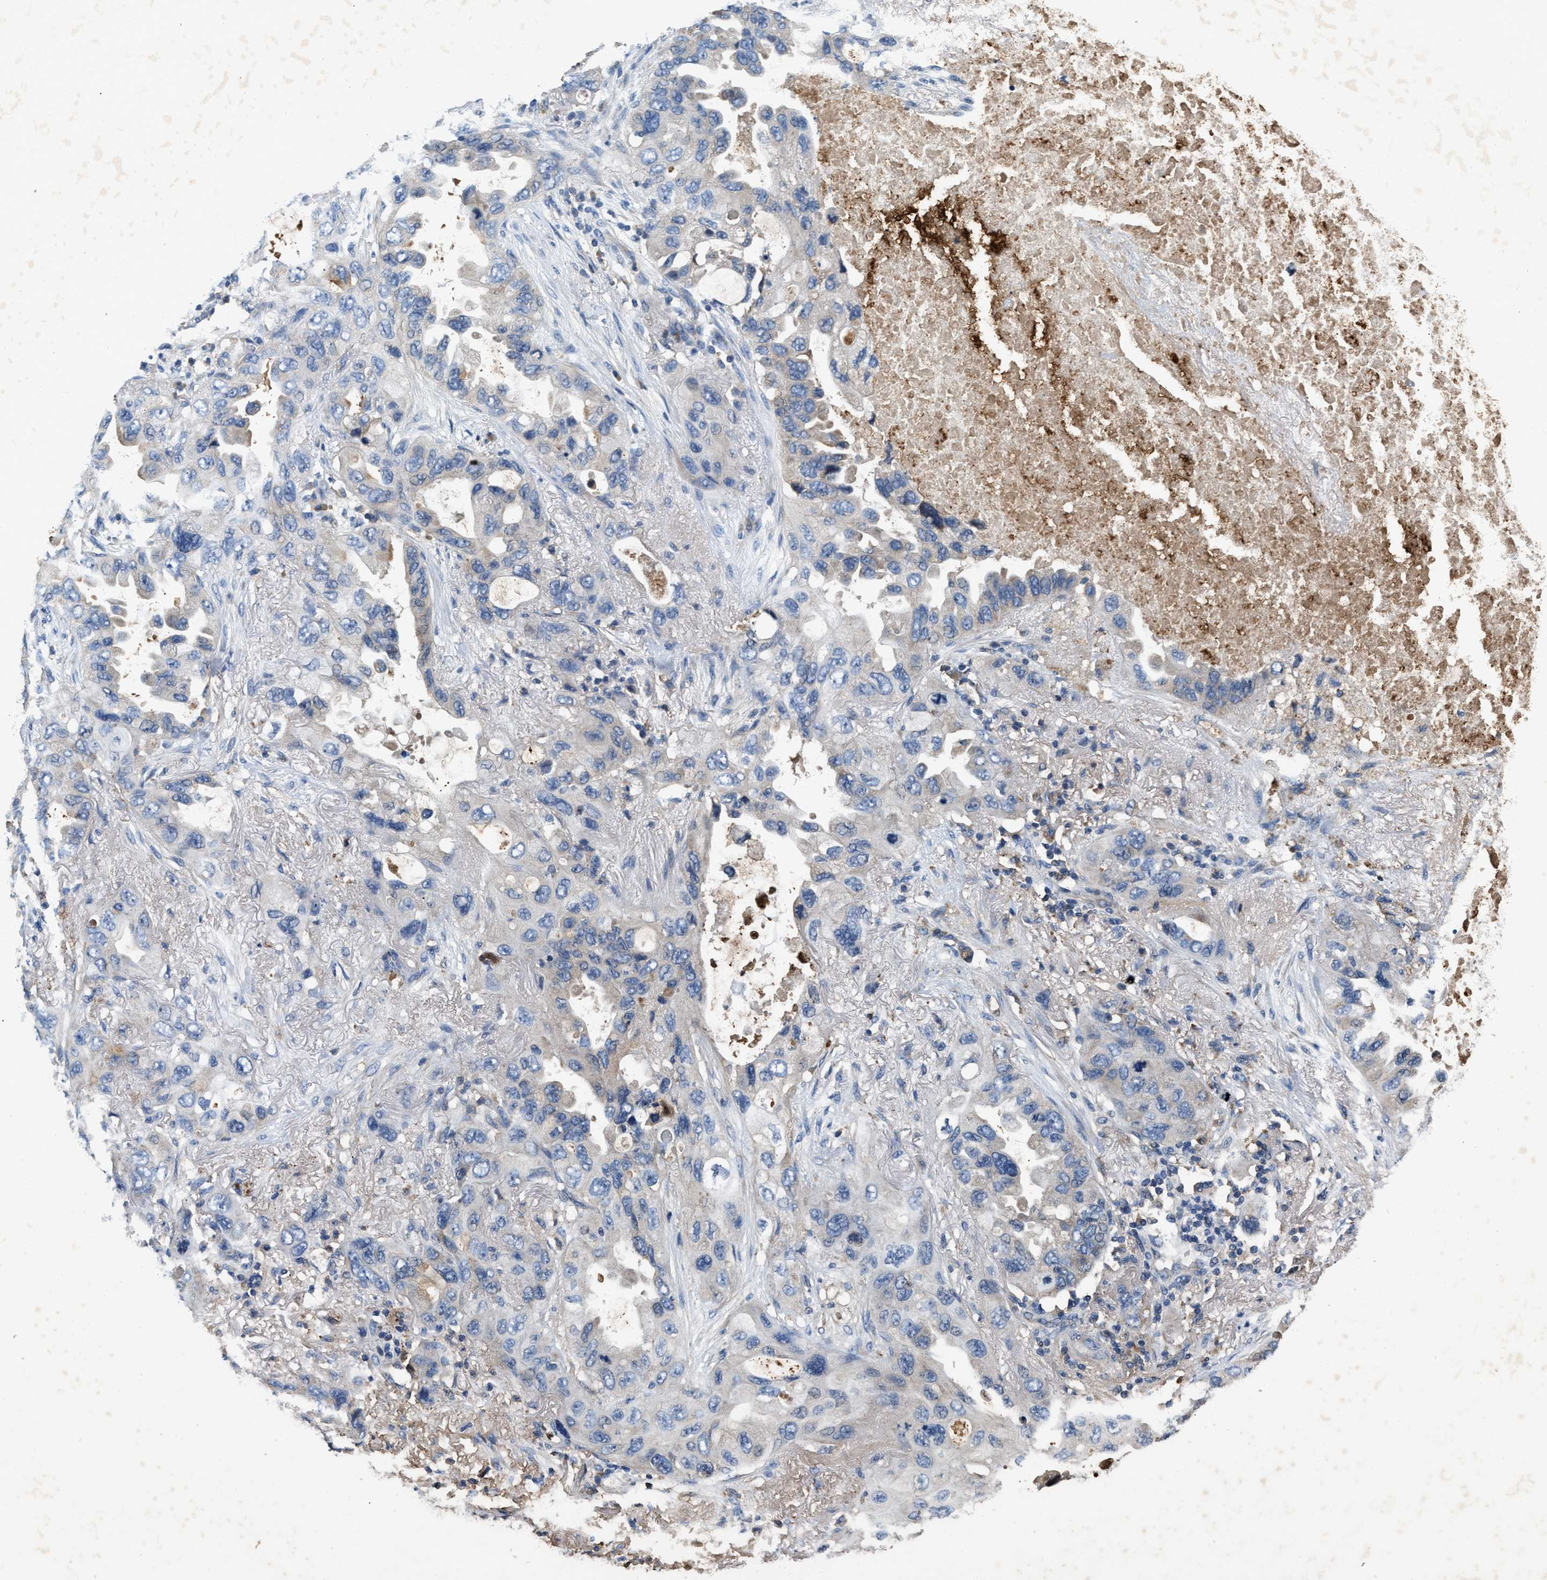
{"staining": {"intensity": "negative", "quantity": "none", "location": "none"}, "tissue": "lung cancer", "cell_type": "Tumor cells", "image_type": "cancer", "snomed": [{"axis": "morphology", "description": "Squamous cell carcinoma, NOS"}, {"axis": "topography", "description": "Lung"}], "caption": "Tumor cells show no significant protein positivity in squamous cell carcinoma (lung). (Stains: DAB immunohistochemistry (IHC) with hematoxylin counter stain, Microscopy: brightfield microscopy at high magnification).", "gene": "C3", "patient": {"sex": "female", "age": 73}}